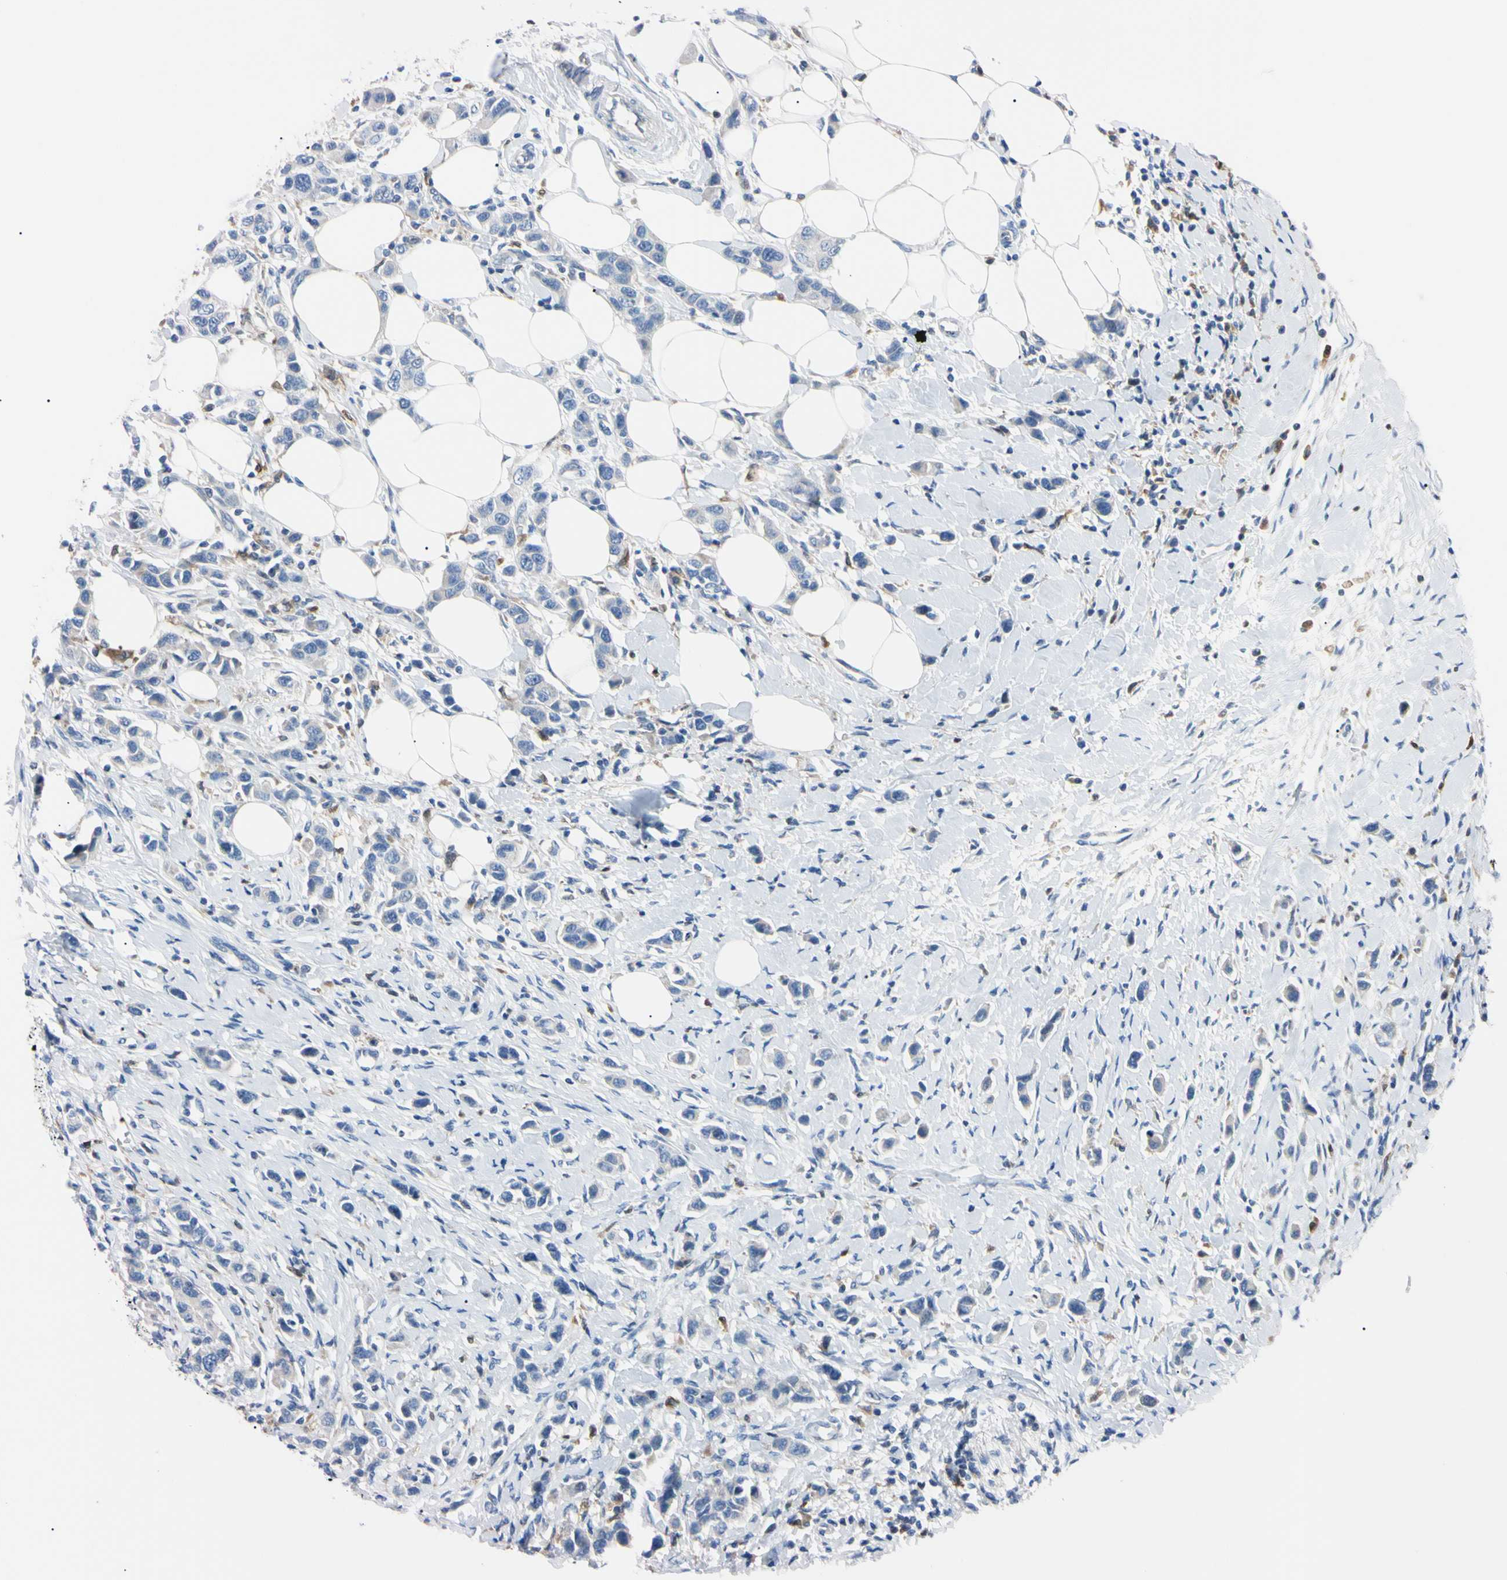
{"staining": {"intensity": "negative", "quantity": "none", "location": "none"}, "tissue": "breast cancer", "cell_type": "Tumor cells", "image_type": "cancer", "snomed": [{"axis": "morphology", "description": "Normal tissue, NOS"}, {"axis": "morphology", "description": "Duct carcinoma"}, {"axis": "topography", "description": "Breast"}], "caption": "An image of breast cancer stained for a protein shows no brown staining in tumor cells.", "gene": "NCF4", "patient": {"sex": "female", "age": 50}}